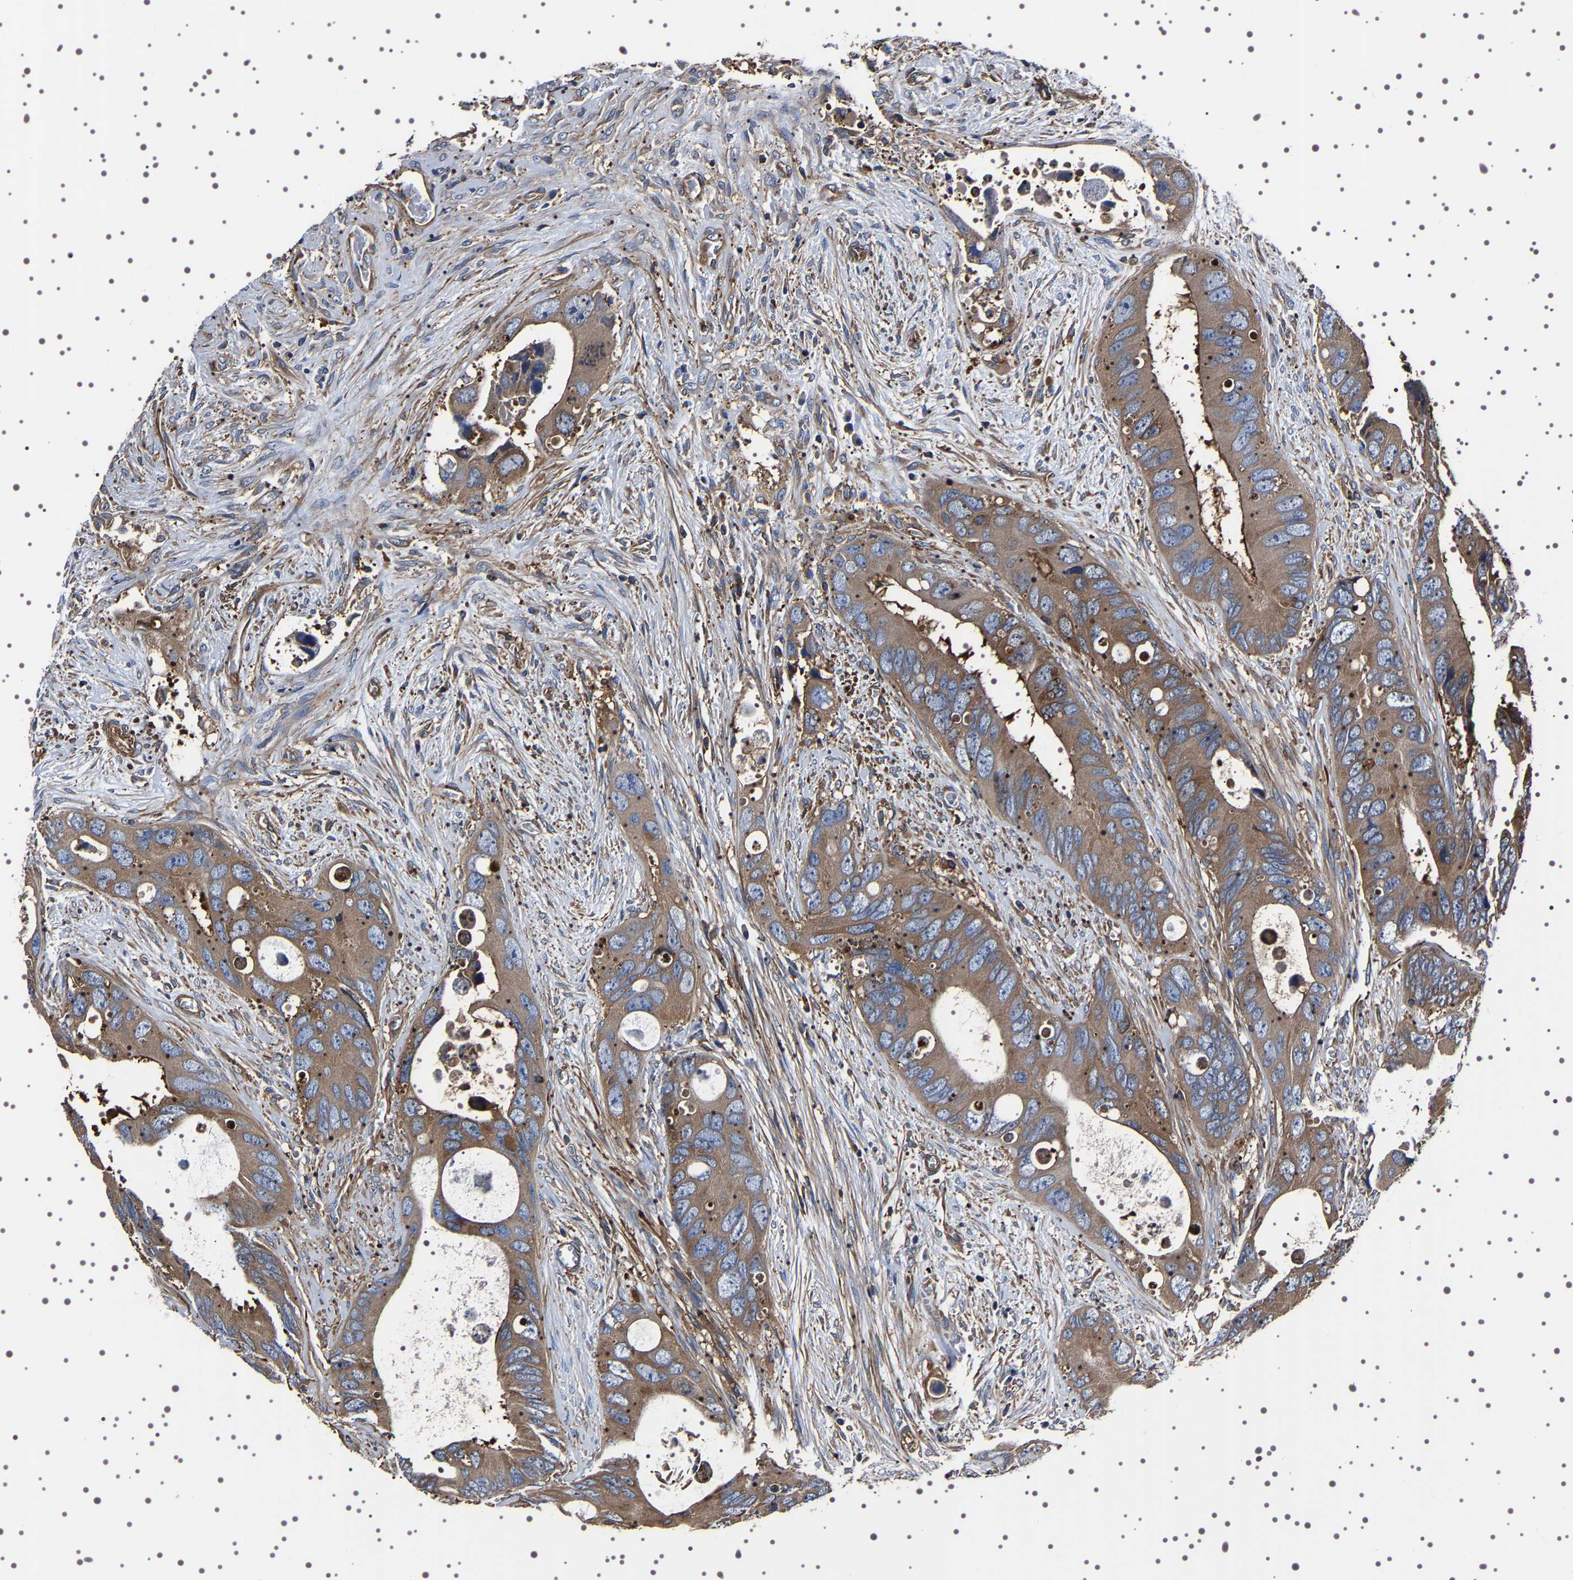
{"staining": {"intensity": "moderate", "quantity": ">75%", "location": "cytoplasmic/membranous"}, "tissue": "colorectal cancer", "cell_type": "Tumor cells", "image_type": "cancer", "snomed": [{"axis": "morphology", "description": "Adenocarcinoma, NOS"}, {"axis": "topography", "description": "Rectum"}], "caption": "Brown immunohistochemical staining in colorectal cancer demonstrates moderate cytoplasmic/membranous positivity in about >75% of tumor cells.", "gene": "WDR1", "patient": {"sex": "male", "age": 70}}